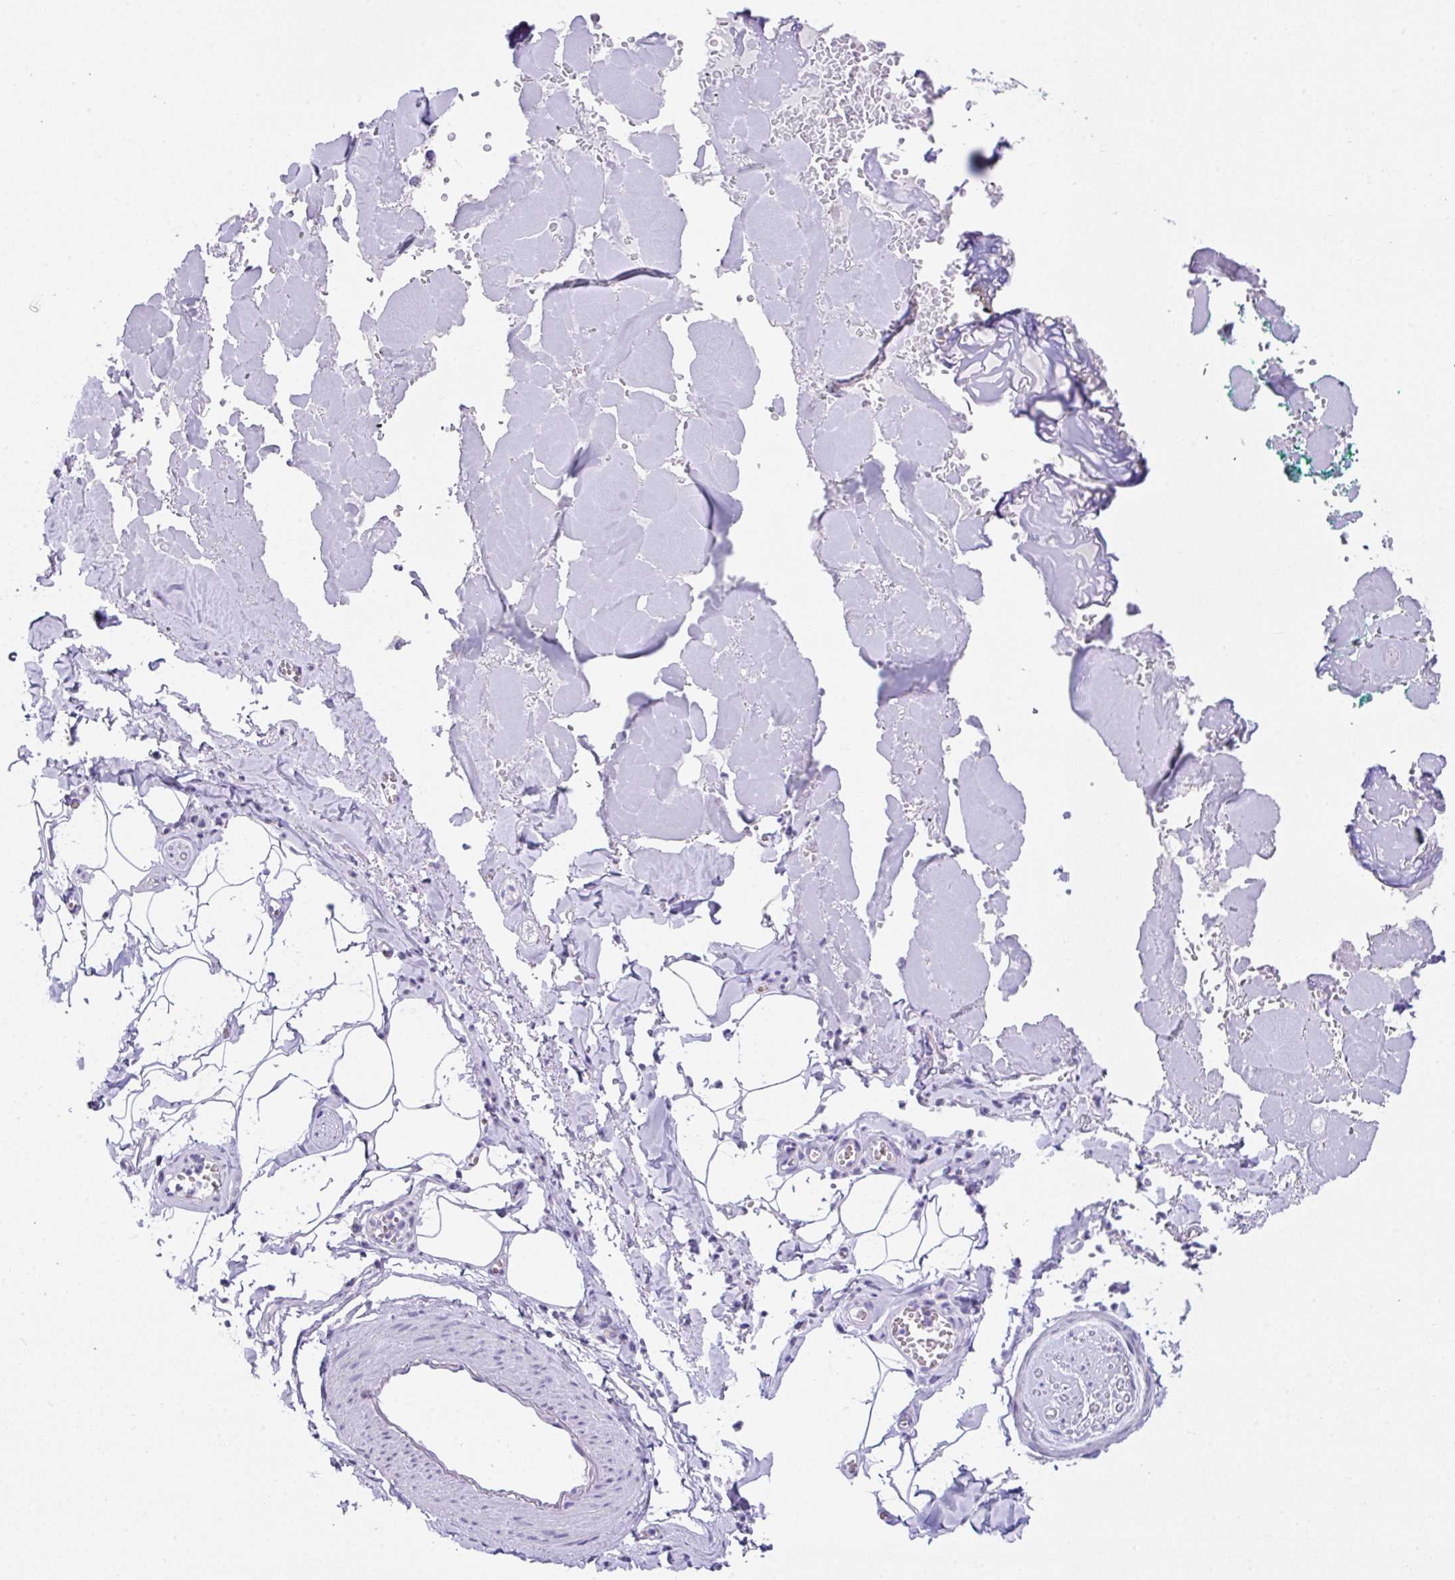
{"staining": {"intensity": "negative", "quantity": "none", "location": "none"}, "tissue": "adipose tissue", "cell_type": "Adipocytes", "image_type": "normal", "snomed": [{"axis": "morphology", "description": "Normal tissue, NOS"}, {"axis": "topography", "description": "Vulva"}, {"axis": "topography", "description": "Peripheral nerve tissue"}], "caption": "Histopathology image shows no protein staining in adipocytes of unremarkable adipose tissue.", "gene": "LGALS4", "patient": {"sex": "female", "age": 66}}